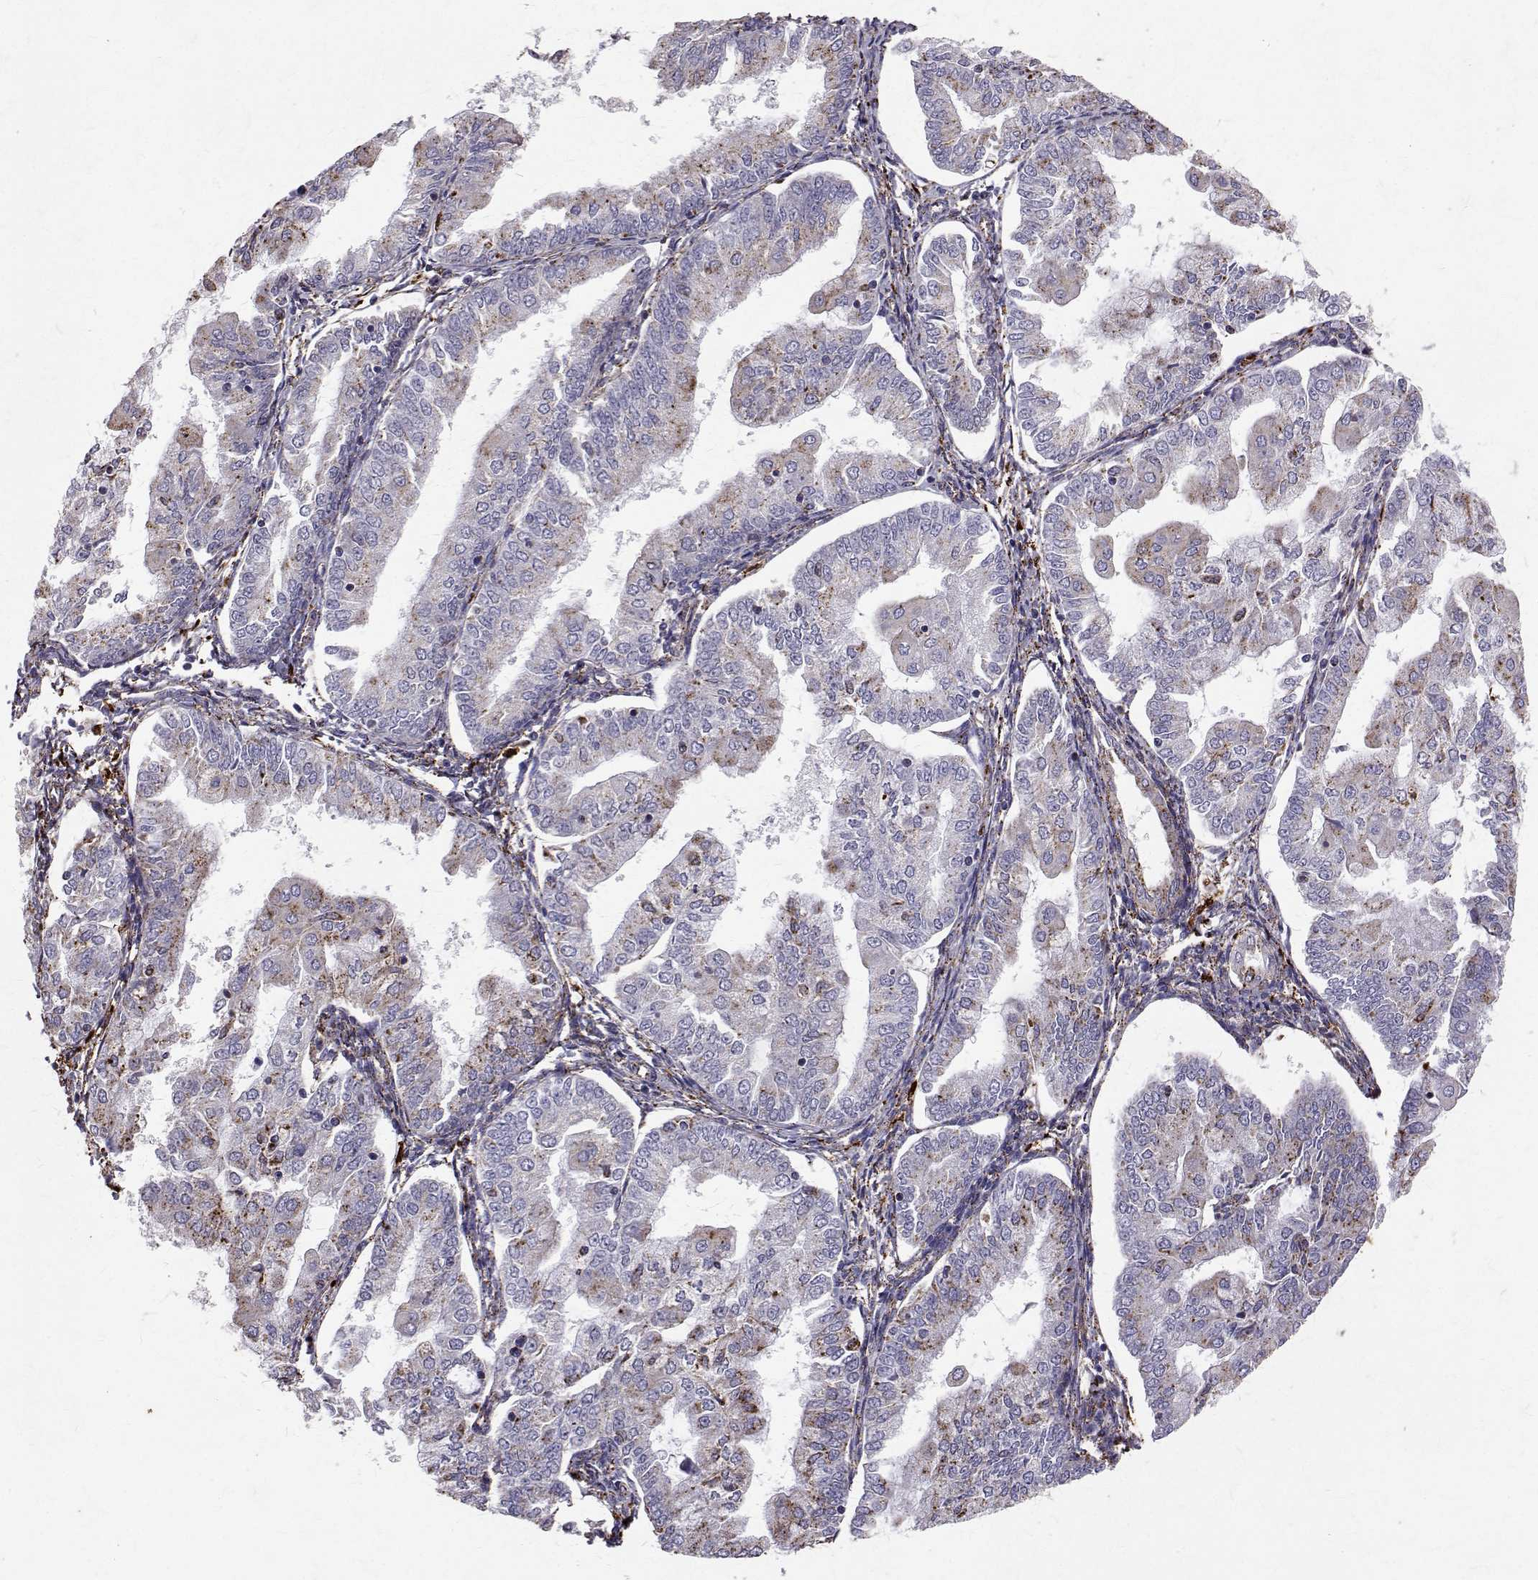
{"staining": {"intensity": "negative", "quantity": "none", "location": "none"}, "tissue": "endometrial cancer", "cell_type": "Tumor cells", "image_type": "cancer", "snomed": [{"axis": "morphology", "description": "Adenocarcinoma, NOS"}, {"axis": "topography", "description": "Endometrium"}], "caption": "This is an immunohistochemistry (IHC) photomicrograph of adenocarcinoma (endometrial). There is no expression in tumor cells.", "gene": "TPP1", "patient": {"sex": "female", "age": 55}}